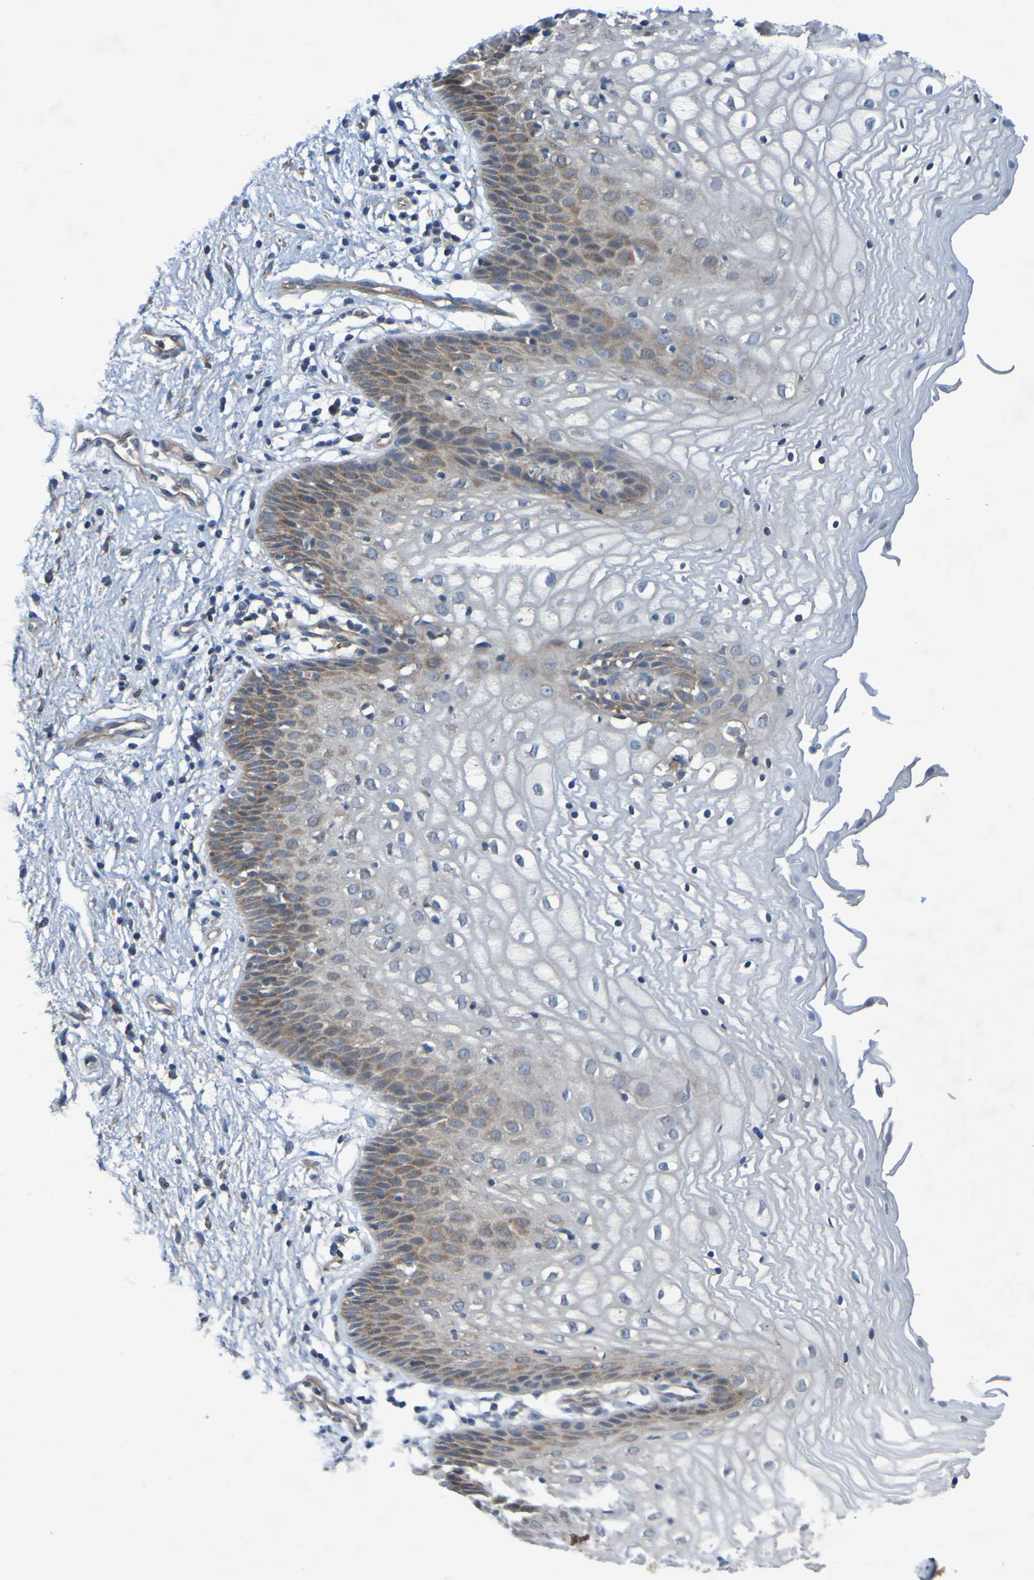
{"staining": {"intensity": "moderate", "quantity": ">75%", "location": "cytoplasmic/membranous"}, "tissue": "vagina", "cell_type": "Squamous epithelial cells", "image_type": "normal", "snomed": [{"axis": "morphology", "description": "Normal tissue, NOS"}, {"axis": "topography", "description": "Vagina"}], "caption": "Protein staining demonstrates moderate cytoplasmic/membranous staining in approximately >75% of squamous epithelial cells in unremarkable vagina. Nuclei are stained in blue.", "gene": "SDK1", "patient": {"sex": "female", "age": 34}}